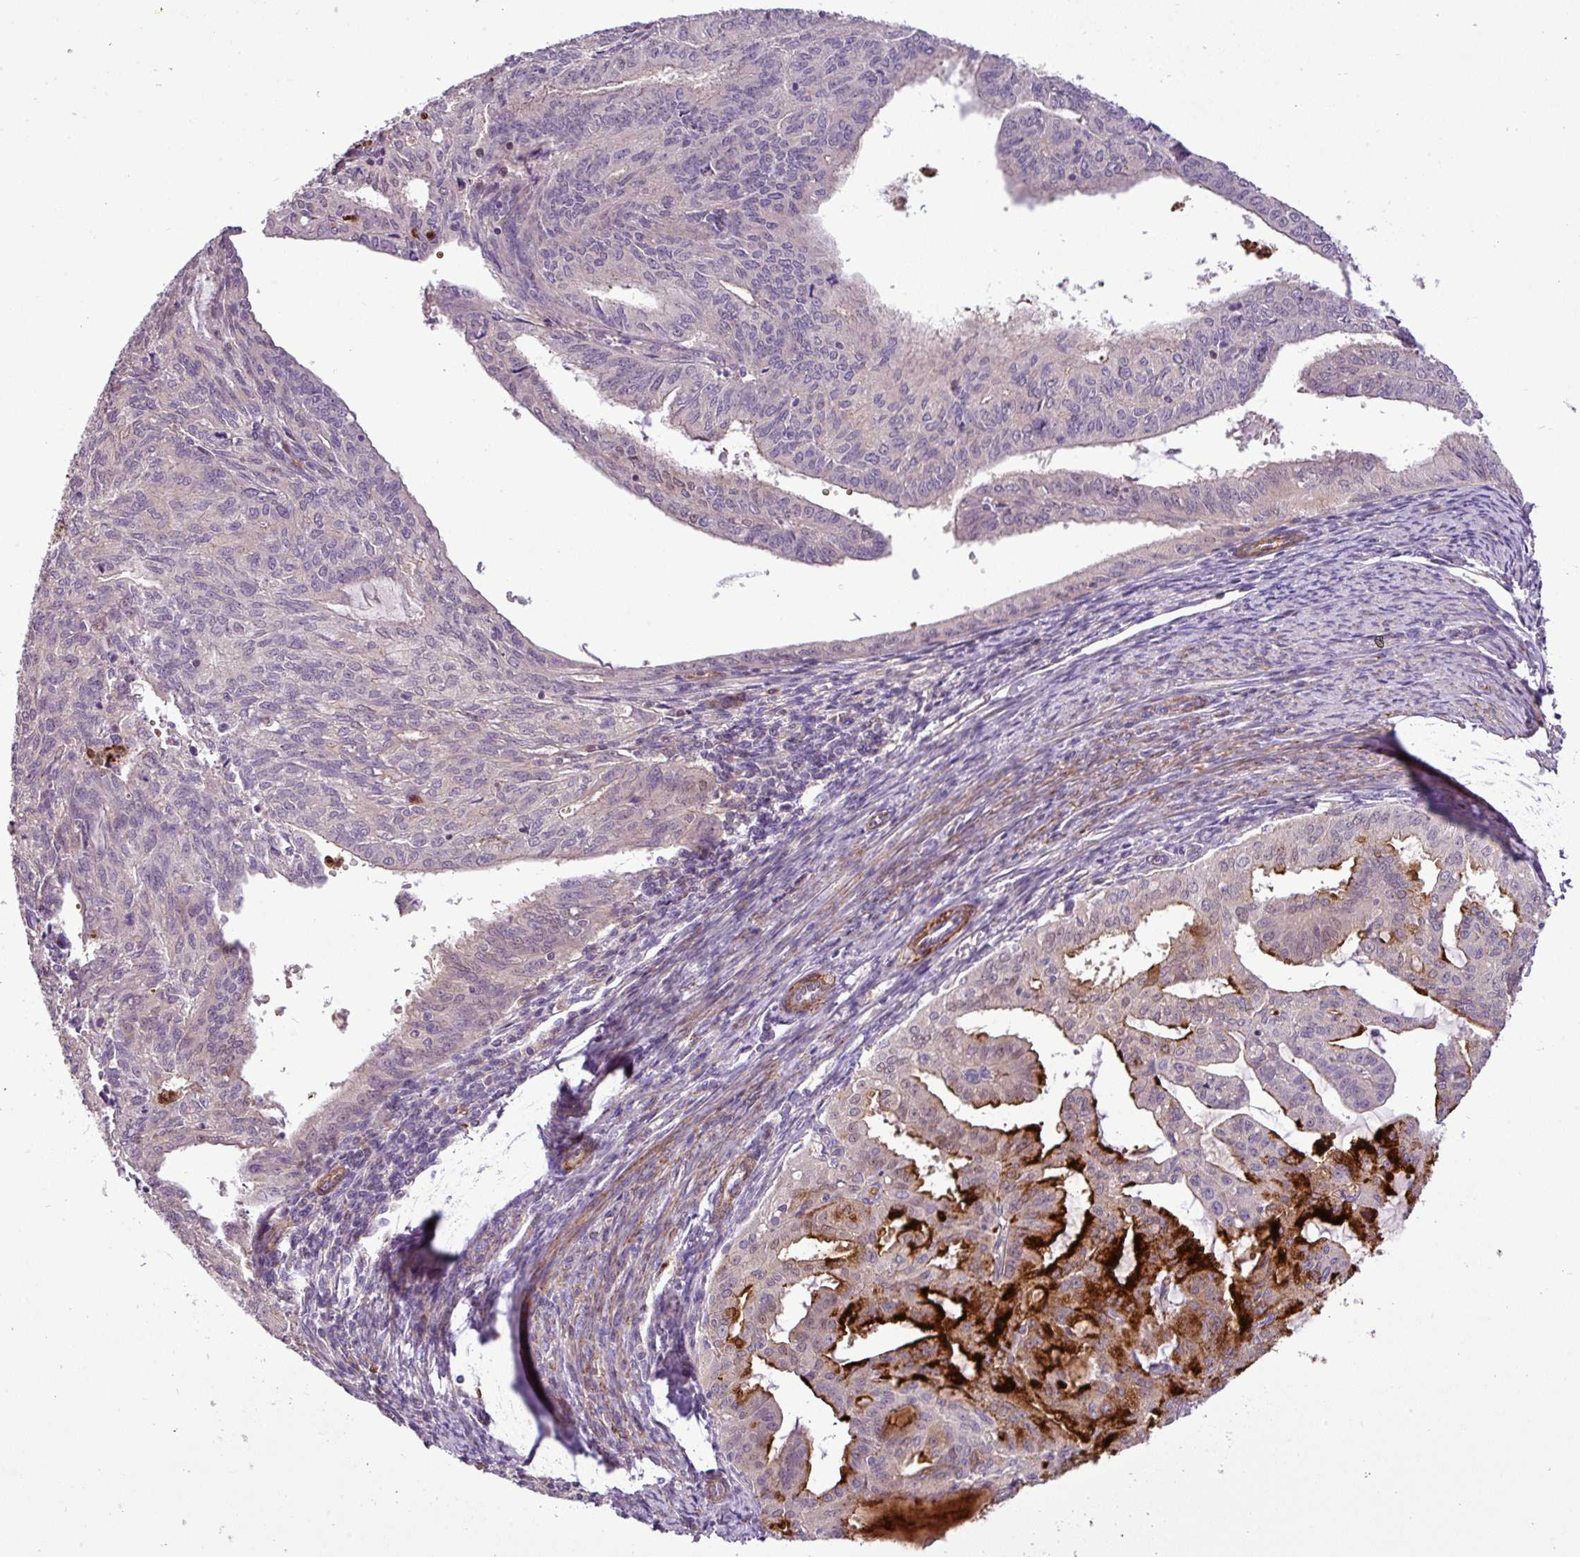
{"staining": {"intensity": "strong", "quantity": "<25%", "location": "cytoplasmic/membranous"}, "tissue": "endometrial cancer", "cell_type": "Tumor cells", "image_type": "cancer", "snomed": [{"axis": "morphology", "description": "Adenocarcinoma, NOS"}, {"axis": "topography", "description": "Endometrium"}], "caption": "Immunohistochemistry staining of endometrial adenocarcinoma, which demonstrates medium levels of strong cytoplasmic/membranous positivity in approximately <25% of tumor cells indicating strong cytoplasmic/membranous protein positivity. The staining was performed using DAB (brown) for protein detection and nuclei were counterstained in hematoxylin (blue).", "gene": "NBEAL2", "patient": {"sex": "female", "age": 70}}